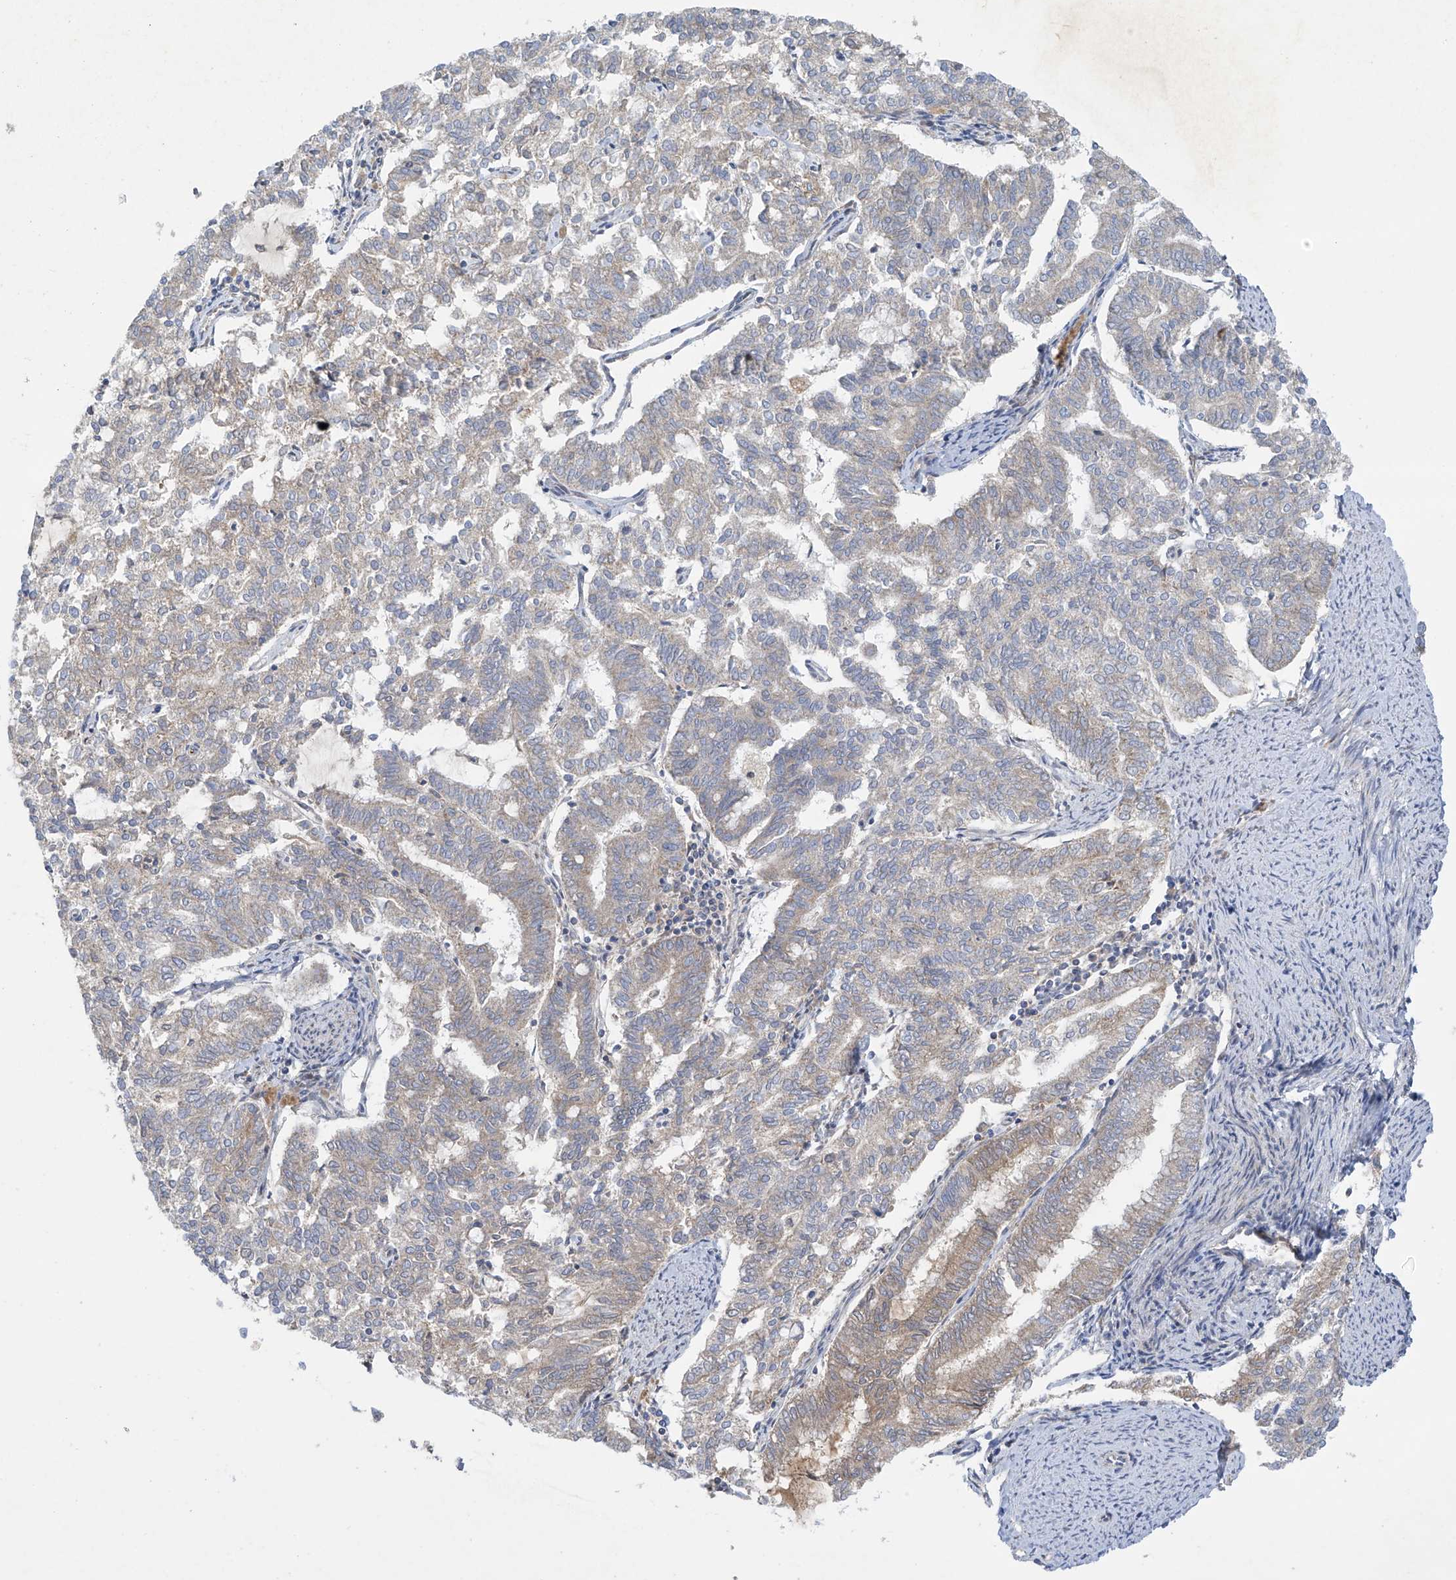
{"staining": {"intensity": "weak", "quantity": "<25%", "location": "cytoplasmic/membranous"}, "tissue": "endometrial cancer", "cell_type": "Tumor cells", "image_type": "cancer", "snomed": [{"axis": "morphology", "description": "Adenocarcinoma, NOS"}, {"axis": "topography", "description": "Endometrium"}], "caption": "Endometrial cancer was stained to show a protein in brown. There is no significant positivity in tumor cells.", "gene": "METTL18", "patient": {"sex": "female", "age": 79}}